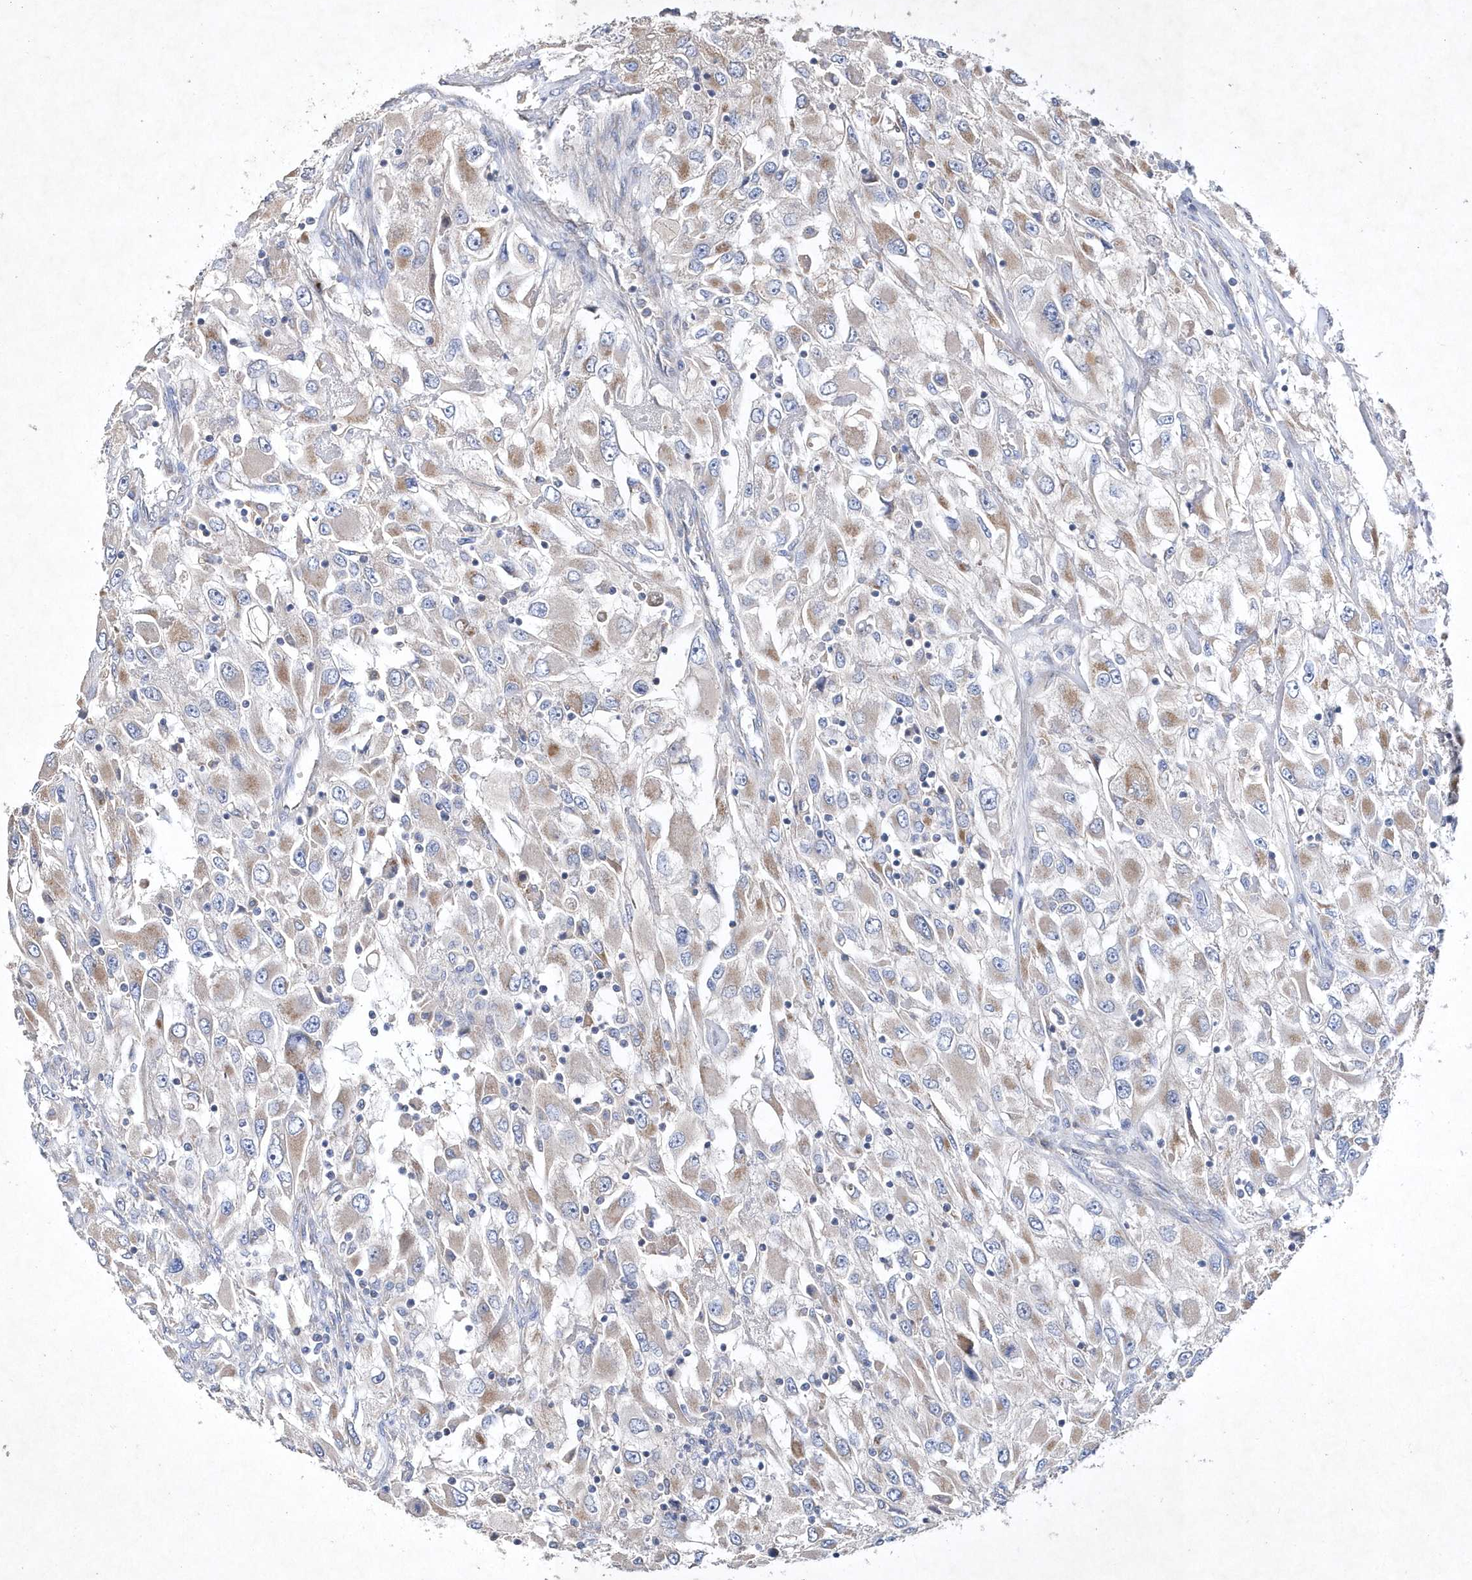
{"staining": {"intensity": "moderate", "quantity": "<25%", "location": "cytoplasmic/membranous"}, "tissue": "renal cancer", "cell_type": "Tumor cells", "image_type": "cancer", "snomed": [{"axis": "morphology", "description": "Adenocarcinoma, NOS"}, {"axis": "topography", "description": "Kidney"}], "caption": "DAB immunohistochemical staining of renal cancer exhibits moderate cytoplasmic/membranous protein expression in approximately <25% of tumor cells.", "gene": "METTL8", "patient": {"sex": "female", "age": 52}}